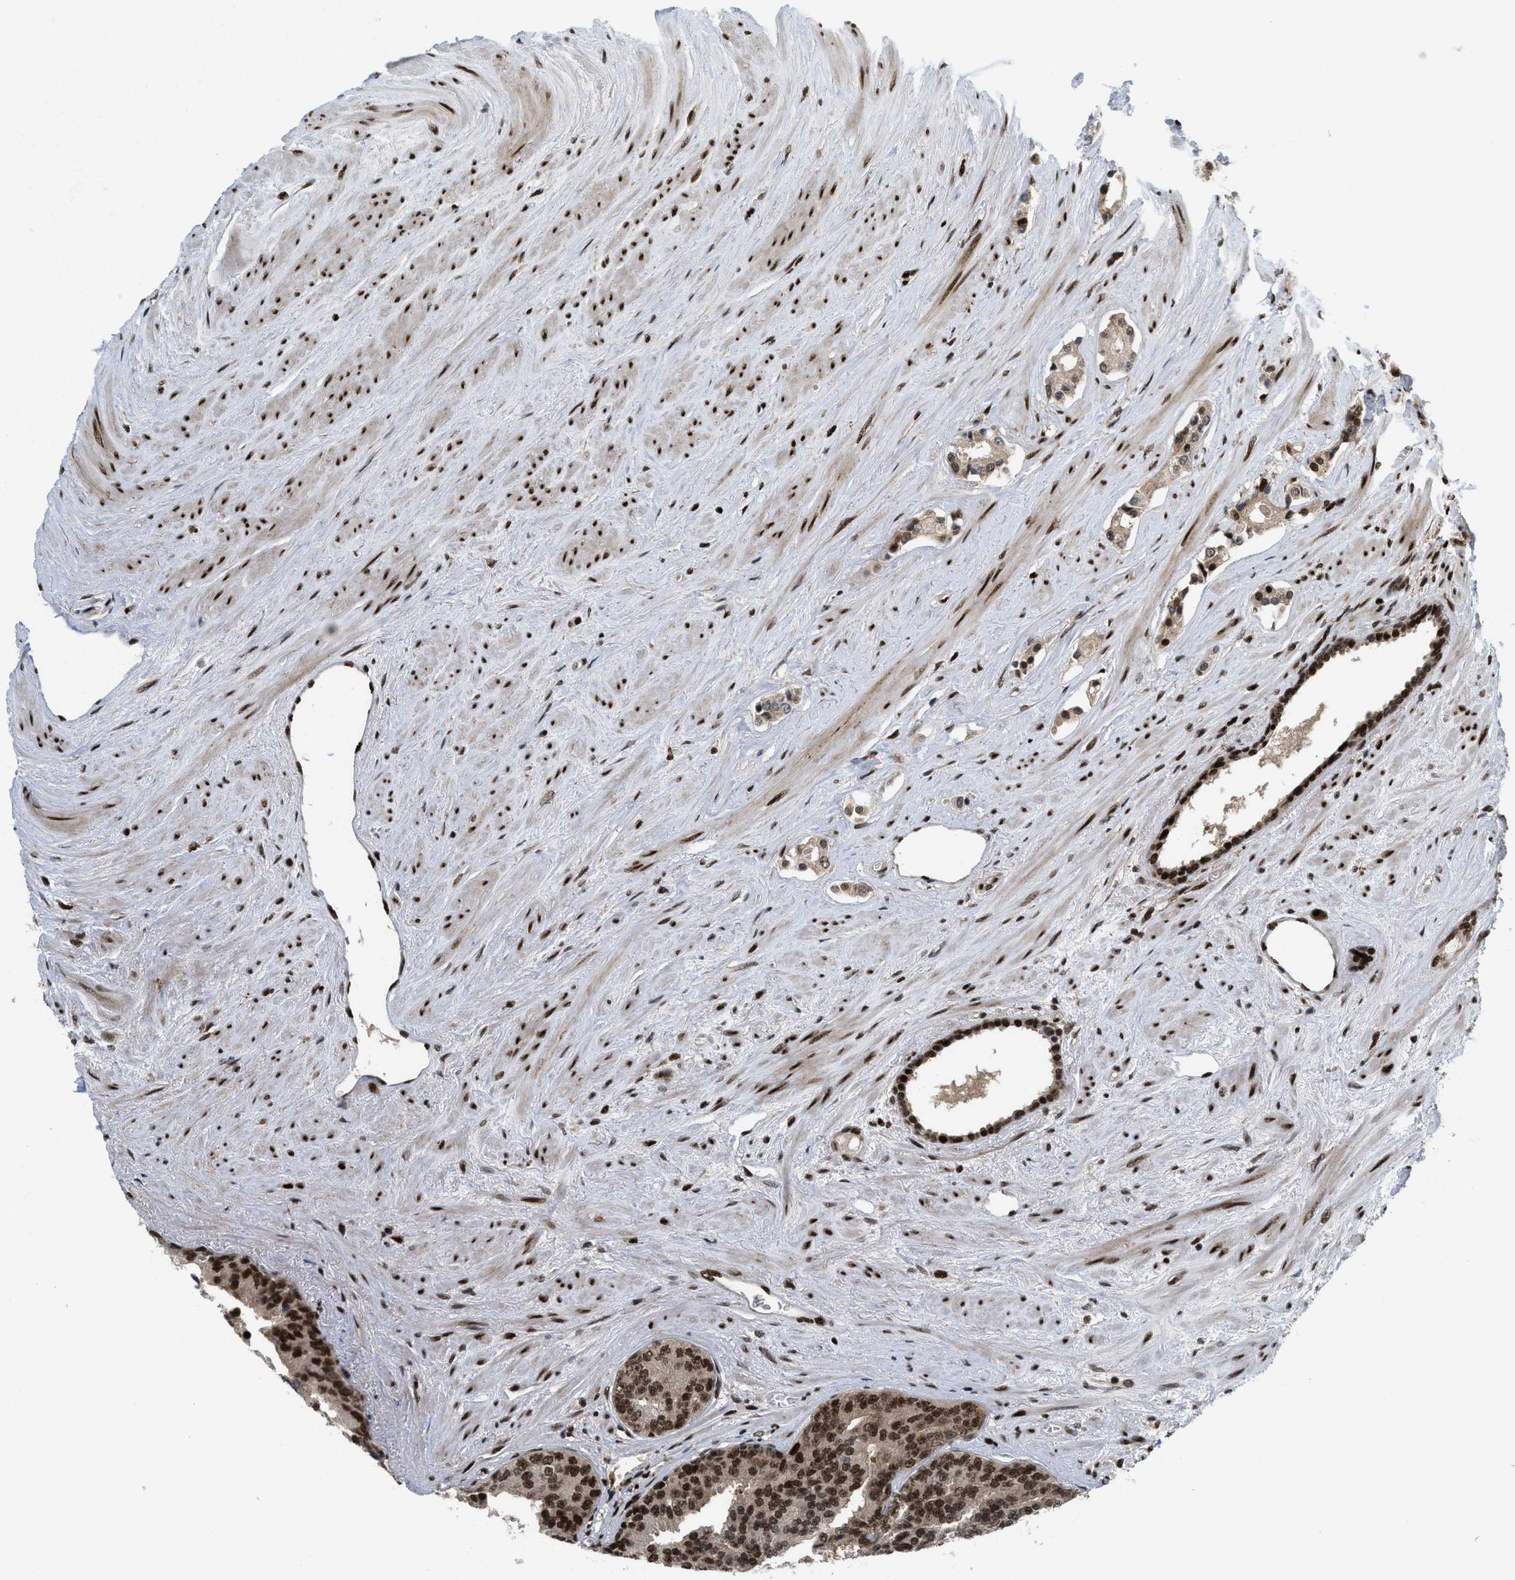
{"staining": {"intensity": "strong", "quantity": ">75%", "location": "nuclear"}, "tissue": "prostate cancer", "cell_type": "Tumor cells", "image_type": "cancer", "snomed": [{"axis": "morphology", "description": "Adenocarcinoma, High grade"}, {"axis": "topography", "description": "Prostate"}], "caption": "This photomicrograph displays prostate adenocarcinoma (high-grade) stained with immunohistochemistry (IHC) to label a protein in brown. The nuclear of tumor cells show strong positivity for the protein. Nuclei are counter-stained blue.", "gene": "RFX5", "patient": {"sex": "male", "age": 71}}